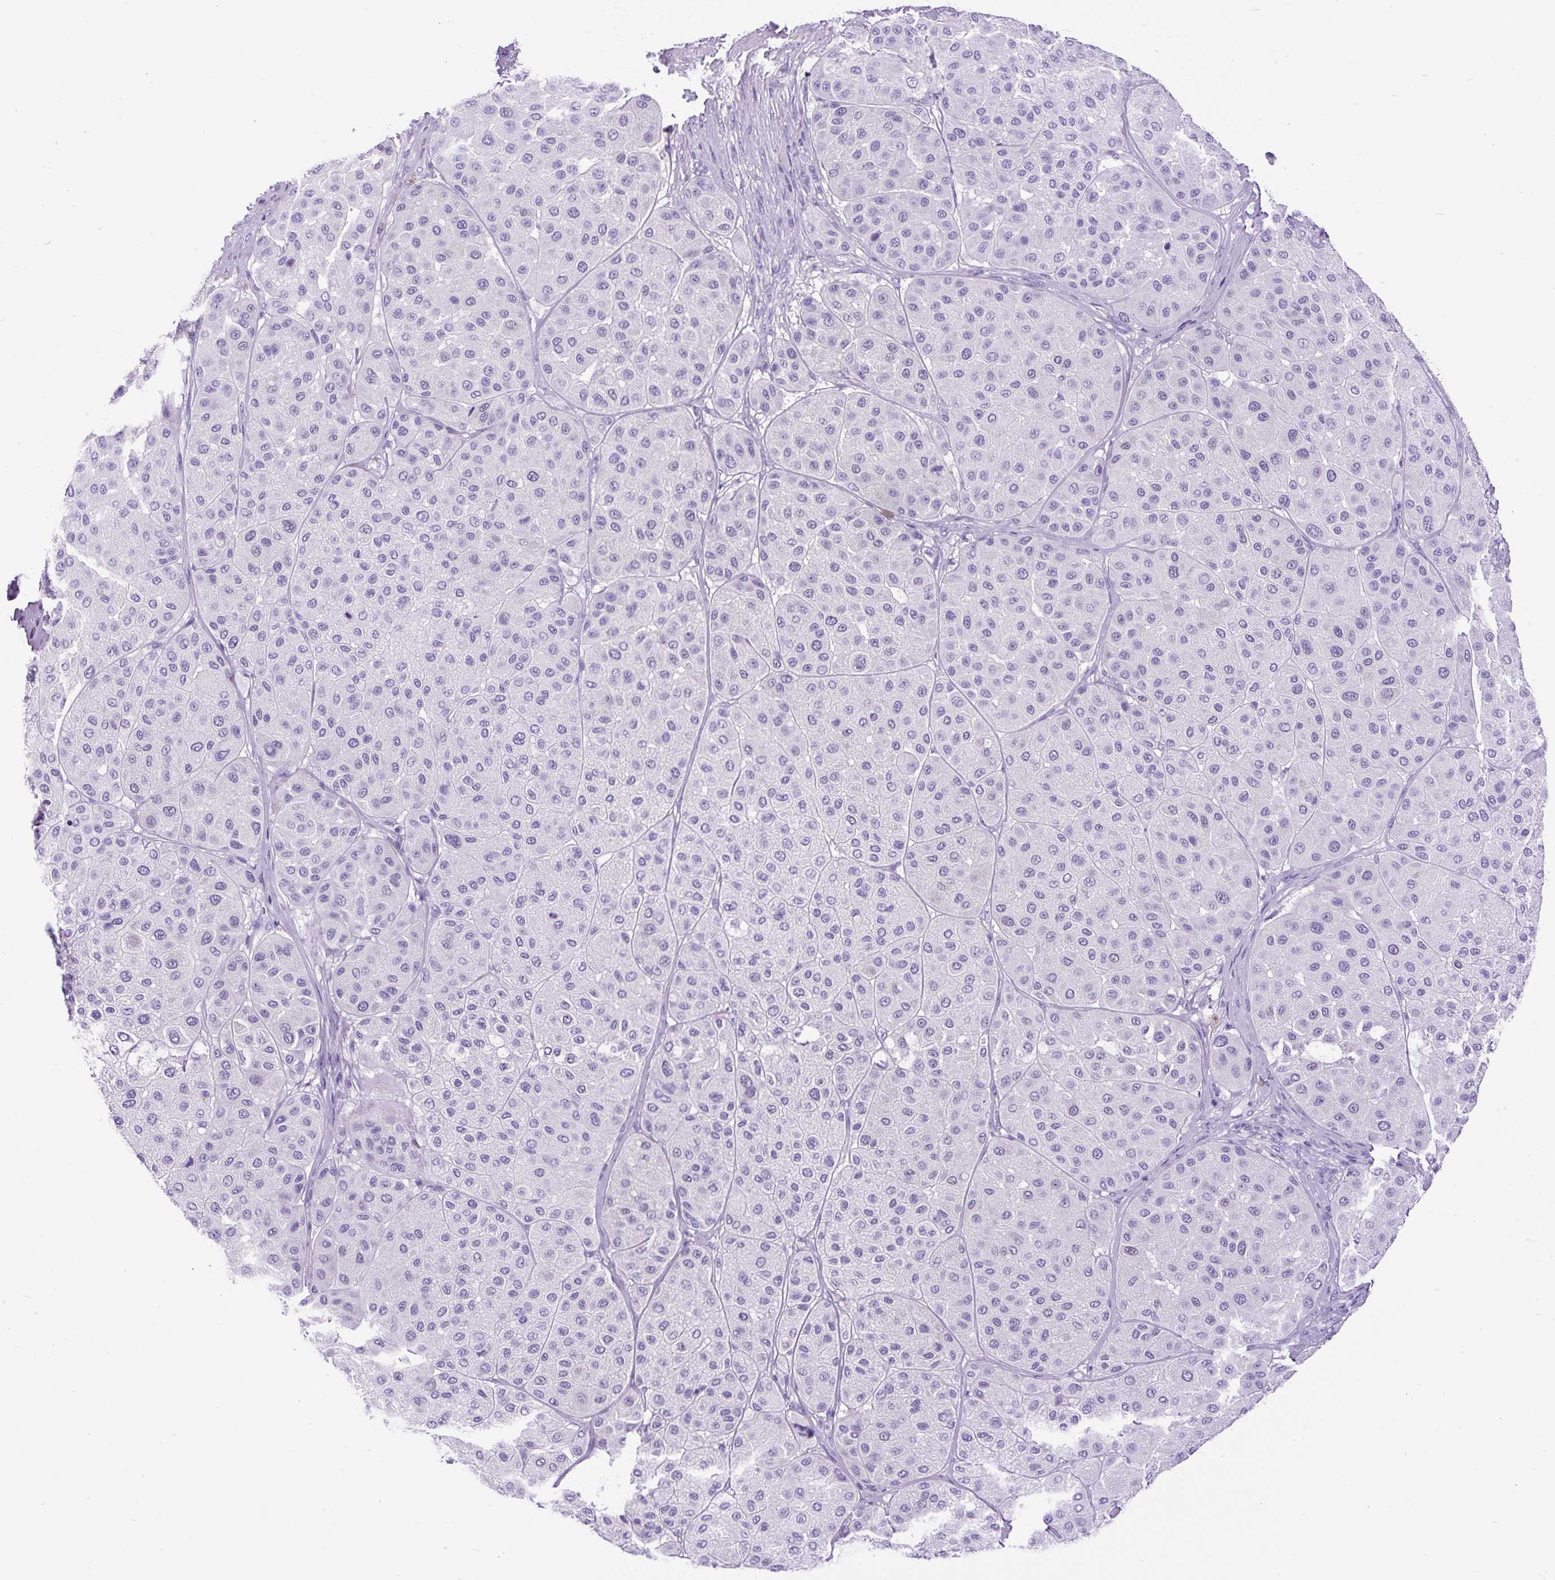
{"staining": {"intensity": "negative", "quantity": "none", "location": "none"}, "tissue": "melanoma", "cell_type": "Tumor cells", "image_type": "cancer", "snomed": [{"axis": "morphology", "description": "Malignant melanoma, Metastatic site"}, {"axis": "topography", "description": "Smooth muscle"}], "caption": "IHC photomicrograph of malignant melanoma (metastatic site) stained for a protein (brown), which exhibits no positivity in tumor cells. The staining was performed using DAB (3,3'-diaminobenzidine) to visualize the protein expression in brown, while the nuclei were stained in blue with hematoxylin (Magnification: 20x).", "gene": "PDIA2", "patient": {"sex": "male", "age": 41}}